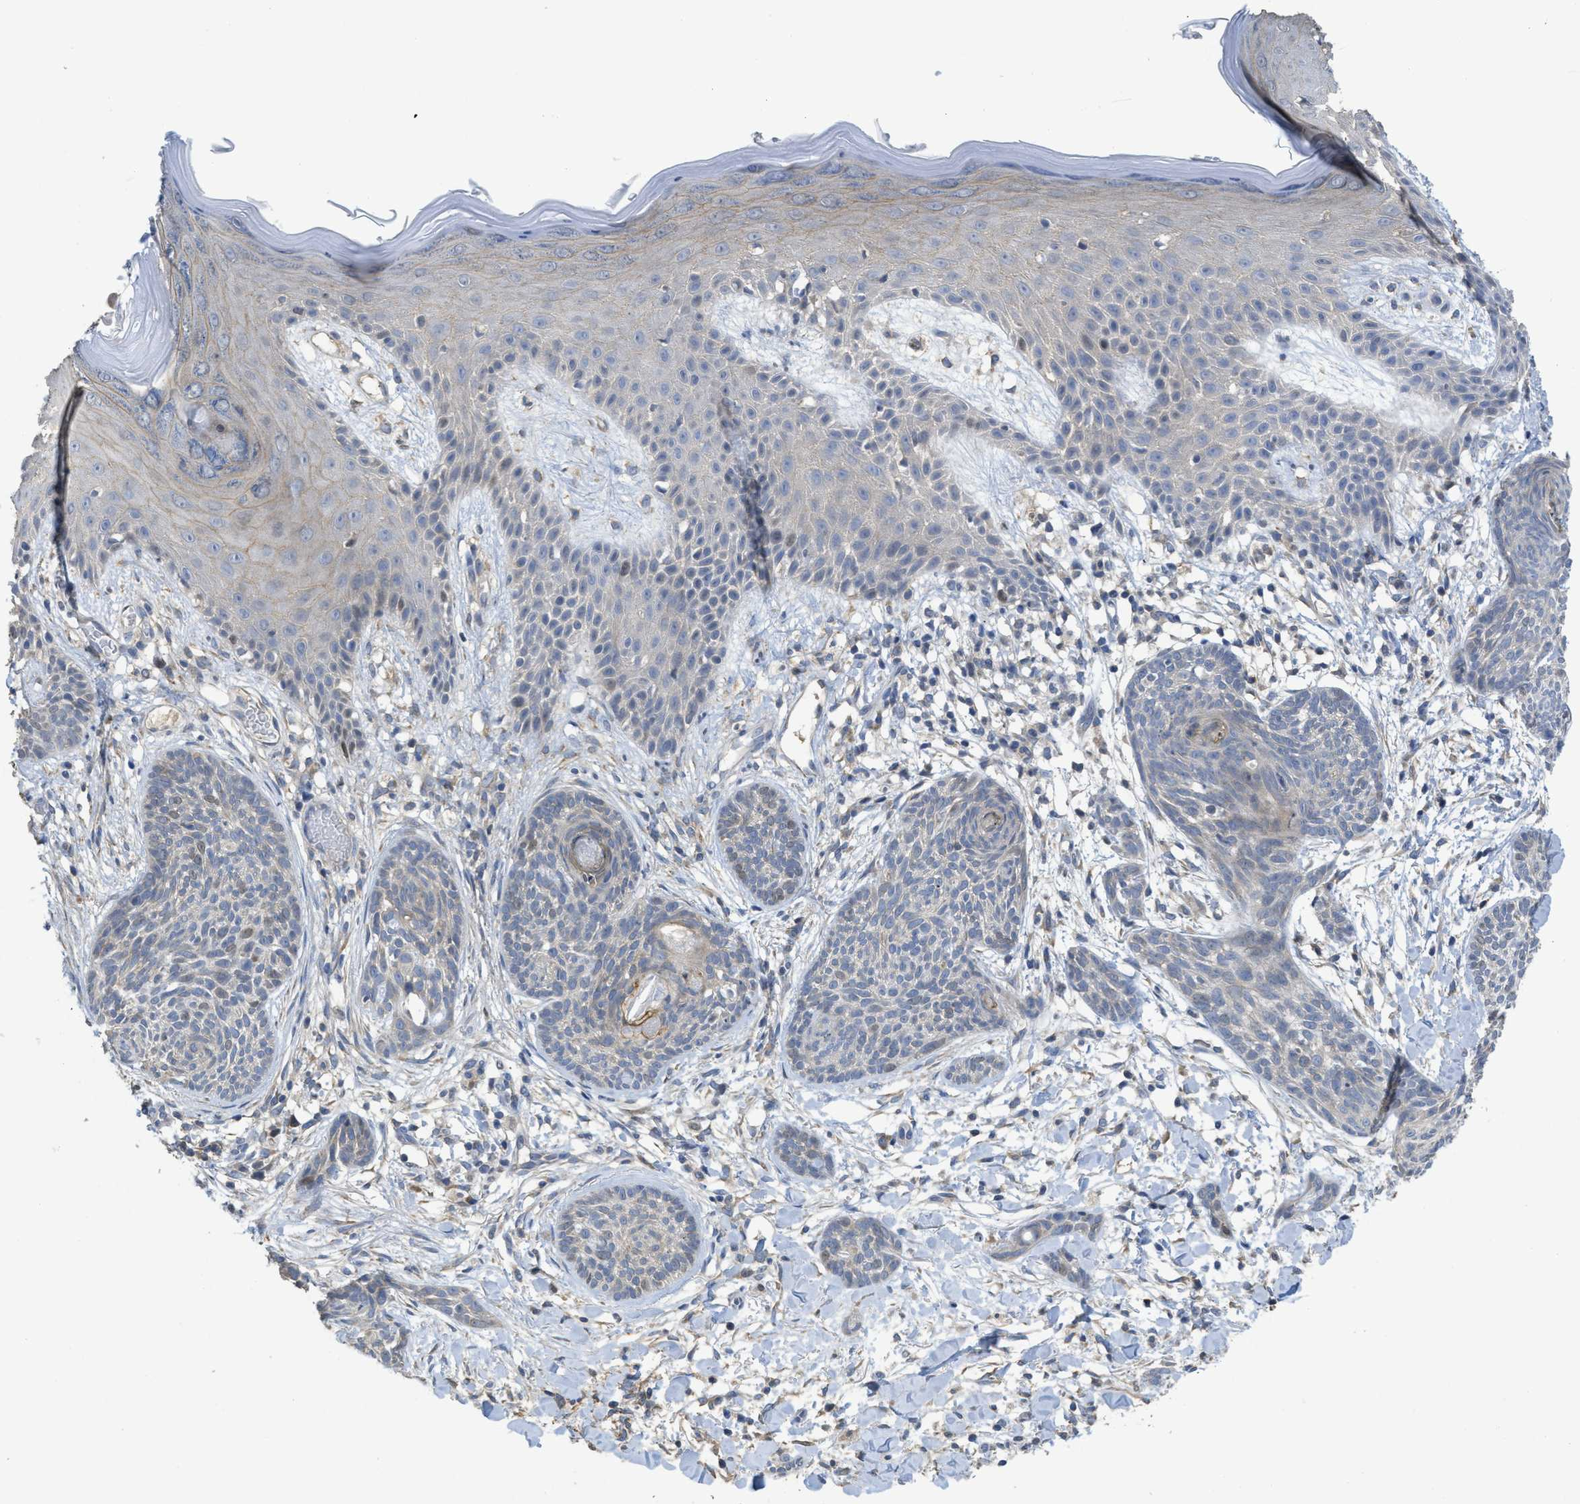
{"staining": {"intensity": "weak", "quantity": "<25%", "location": "cytoplasmic/membranous"}, "tissue": "skin cancer", "cell_type": "Tumor cells", "image_type": "cancer", "snomed": [{"axis": "morphology", "description": "Basal cell carcinoma"}, {"axis": "topography", "description": "Skin"}], "caption": "Photomicrograph shows no significant protein staining in tumor cells of skin cancer (basal cell carcinoma).", "gene": "SFXN2", "patient": {"sex": "female", "age": 59}}